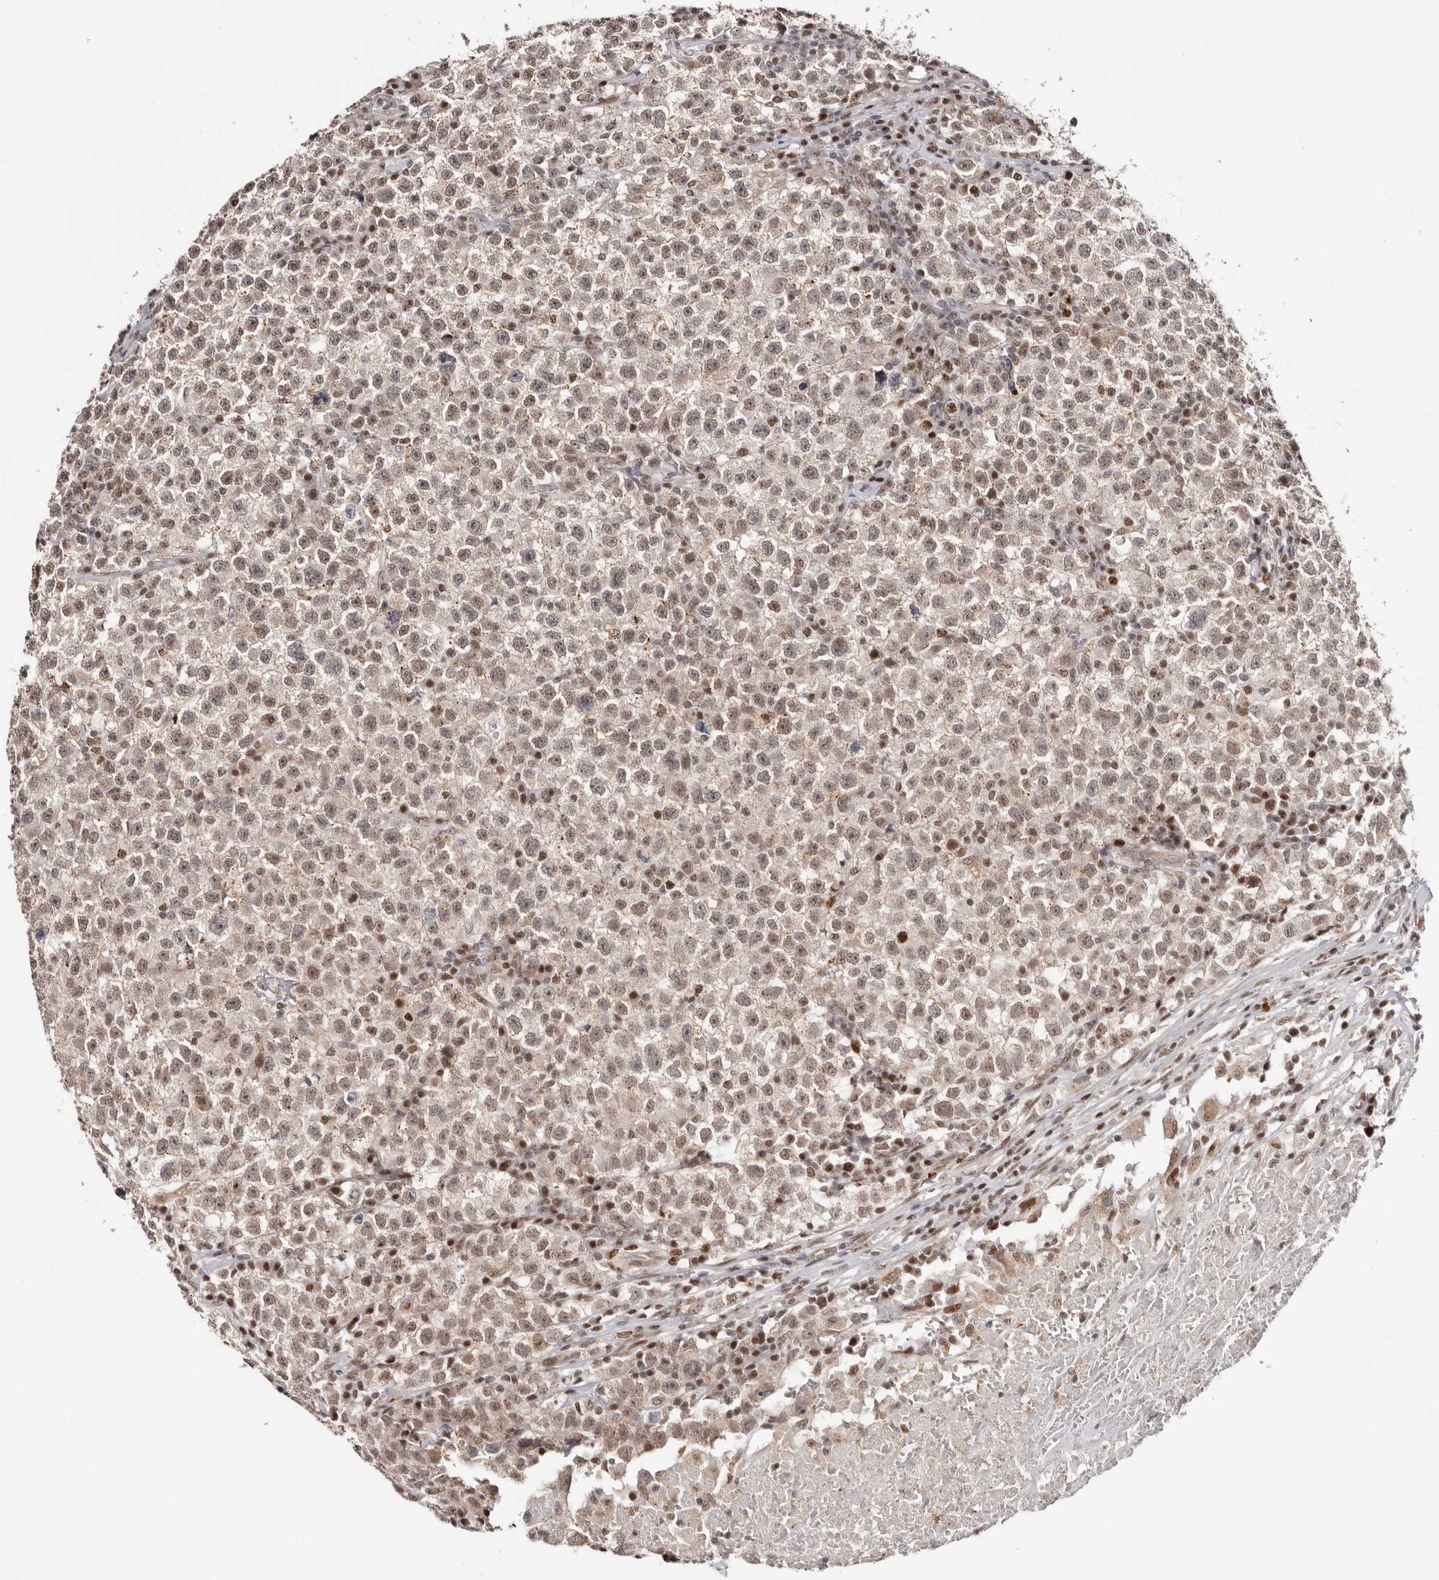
{"staining": {"intensity": "weak", "quantity": ">75%", "location": "nuclear"}, "tissue": "testis cancer", "cell_type": "Tumor cells", "image_type": "cancer", "snomed": [{"axis": "morphology", "description": "Seminoma, NOS"}, {"axis": "topography", "description": "Testis"}], "caption": "Testis cancer (seminoma) stained with immunohistochemistry (IHC) shows weak nuclear expression in approximately >75% of tumor cells.", "gene": "SMAD7", "patient": {"sex": "male", "age": 22}}